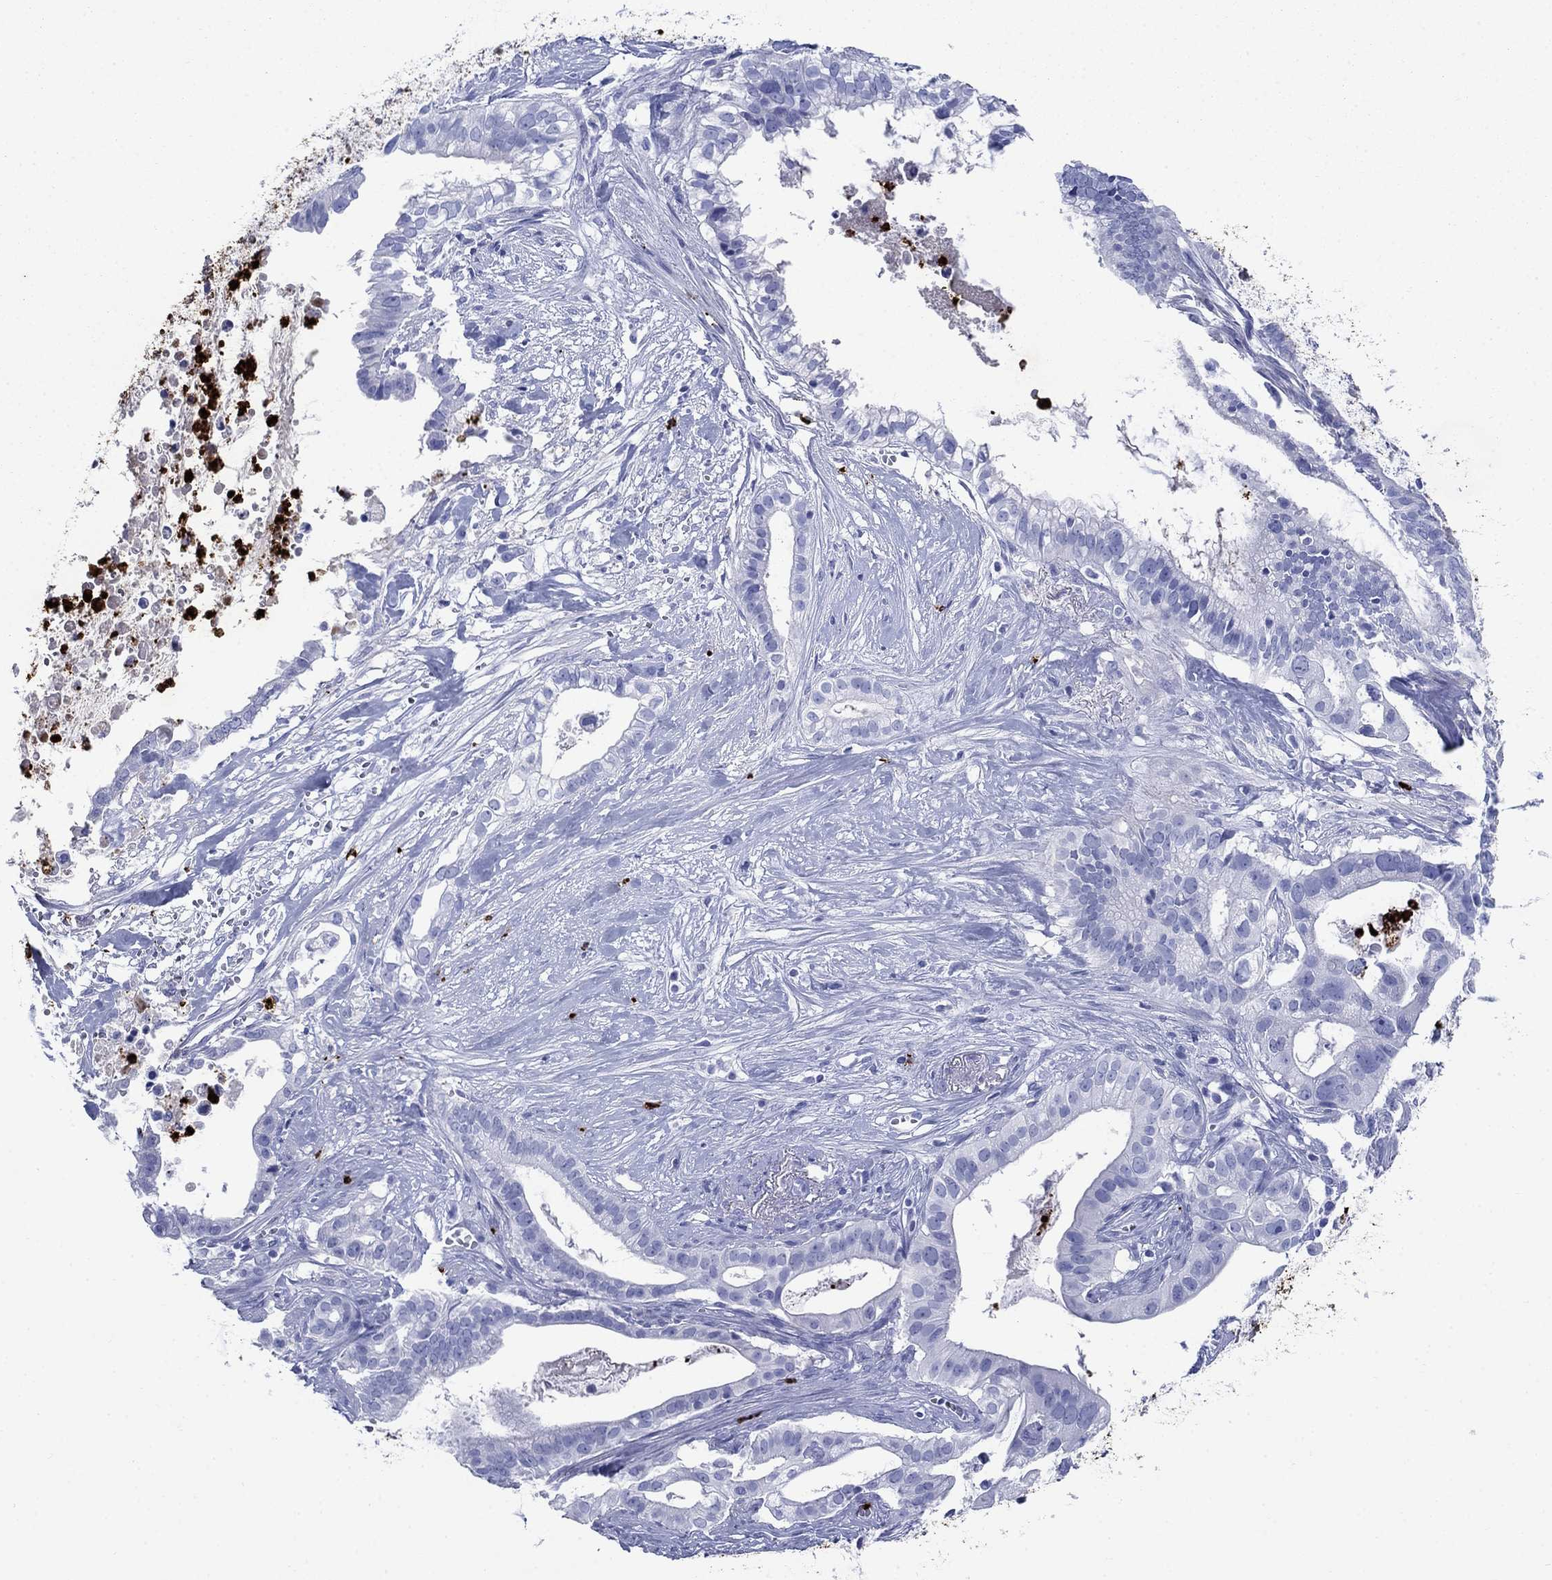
{"staining": {"intensity": "negative", "quantity": "none", "location": "none"}, "tissue": "pancreatic cancer", "cell_type": "Tumor cells", "image_type": "cancer", "snomed": [{"axis": "morphology", "description": "Adenocarcinoma, NOS"}, {"axis": "topography", "description": "Pancreas"}], "caption": "Protein analysis of pancreatic cancer reveals no significant expression in tumor cells.", "gene": "AZU1", "patient": {"sex": "male", "age": 61}}